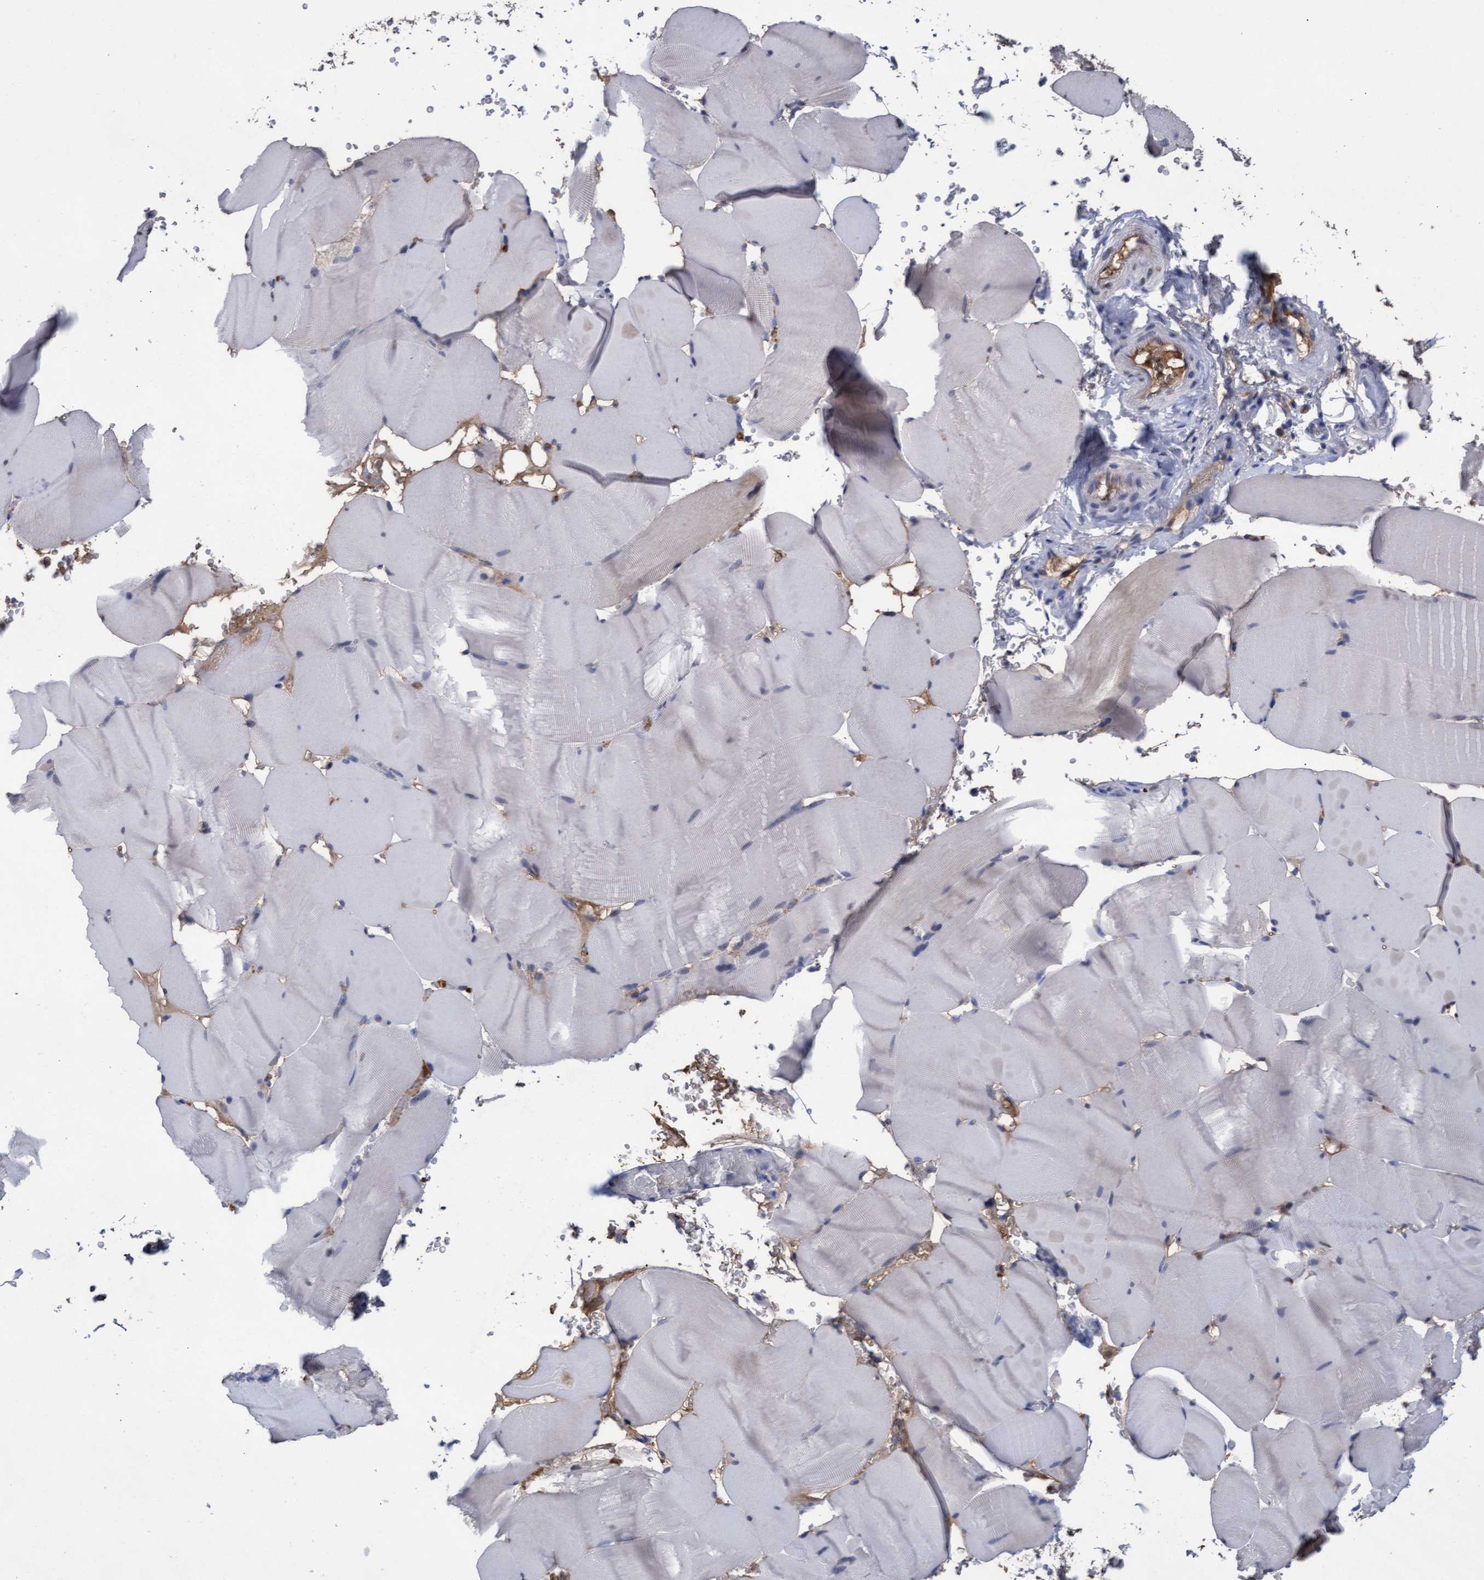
{"staining": {"intensity": "negative", "quantity": "none", "location": "none"}, "tissue": "skeletal muscle", "cell_type": "Myocytes", "image_type": "normal", "snomed": [{"axis": "morphology", "description": "Normal tissue, NOS"}, {"axis": "topography", "description": "Skeletal muscle"}], "caption": "This histopathology image is of normal skeletal muscle stained with IHC to label a protein in brown with the nuclei are counter-stained blue. There is no expression in myocytes. (DAB (3,3'-diaminobenzidine) immunohistochemistry (IHC) with hematoxylin counter stain).", "gene": "GPR39", "patient": {"sex": "male", "age": 62}}